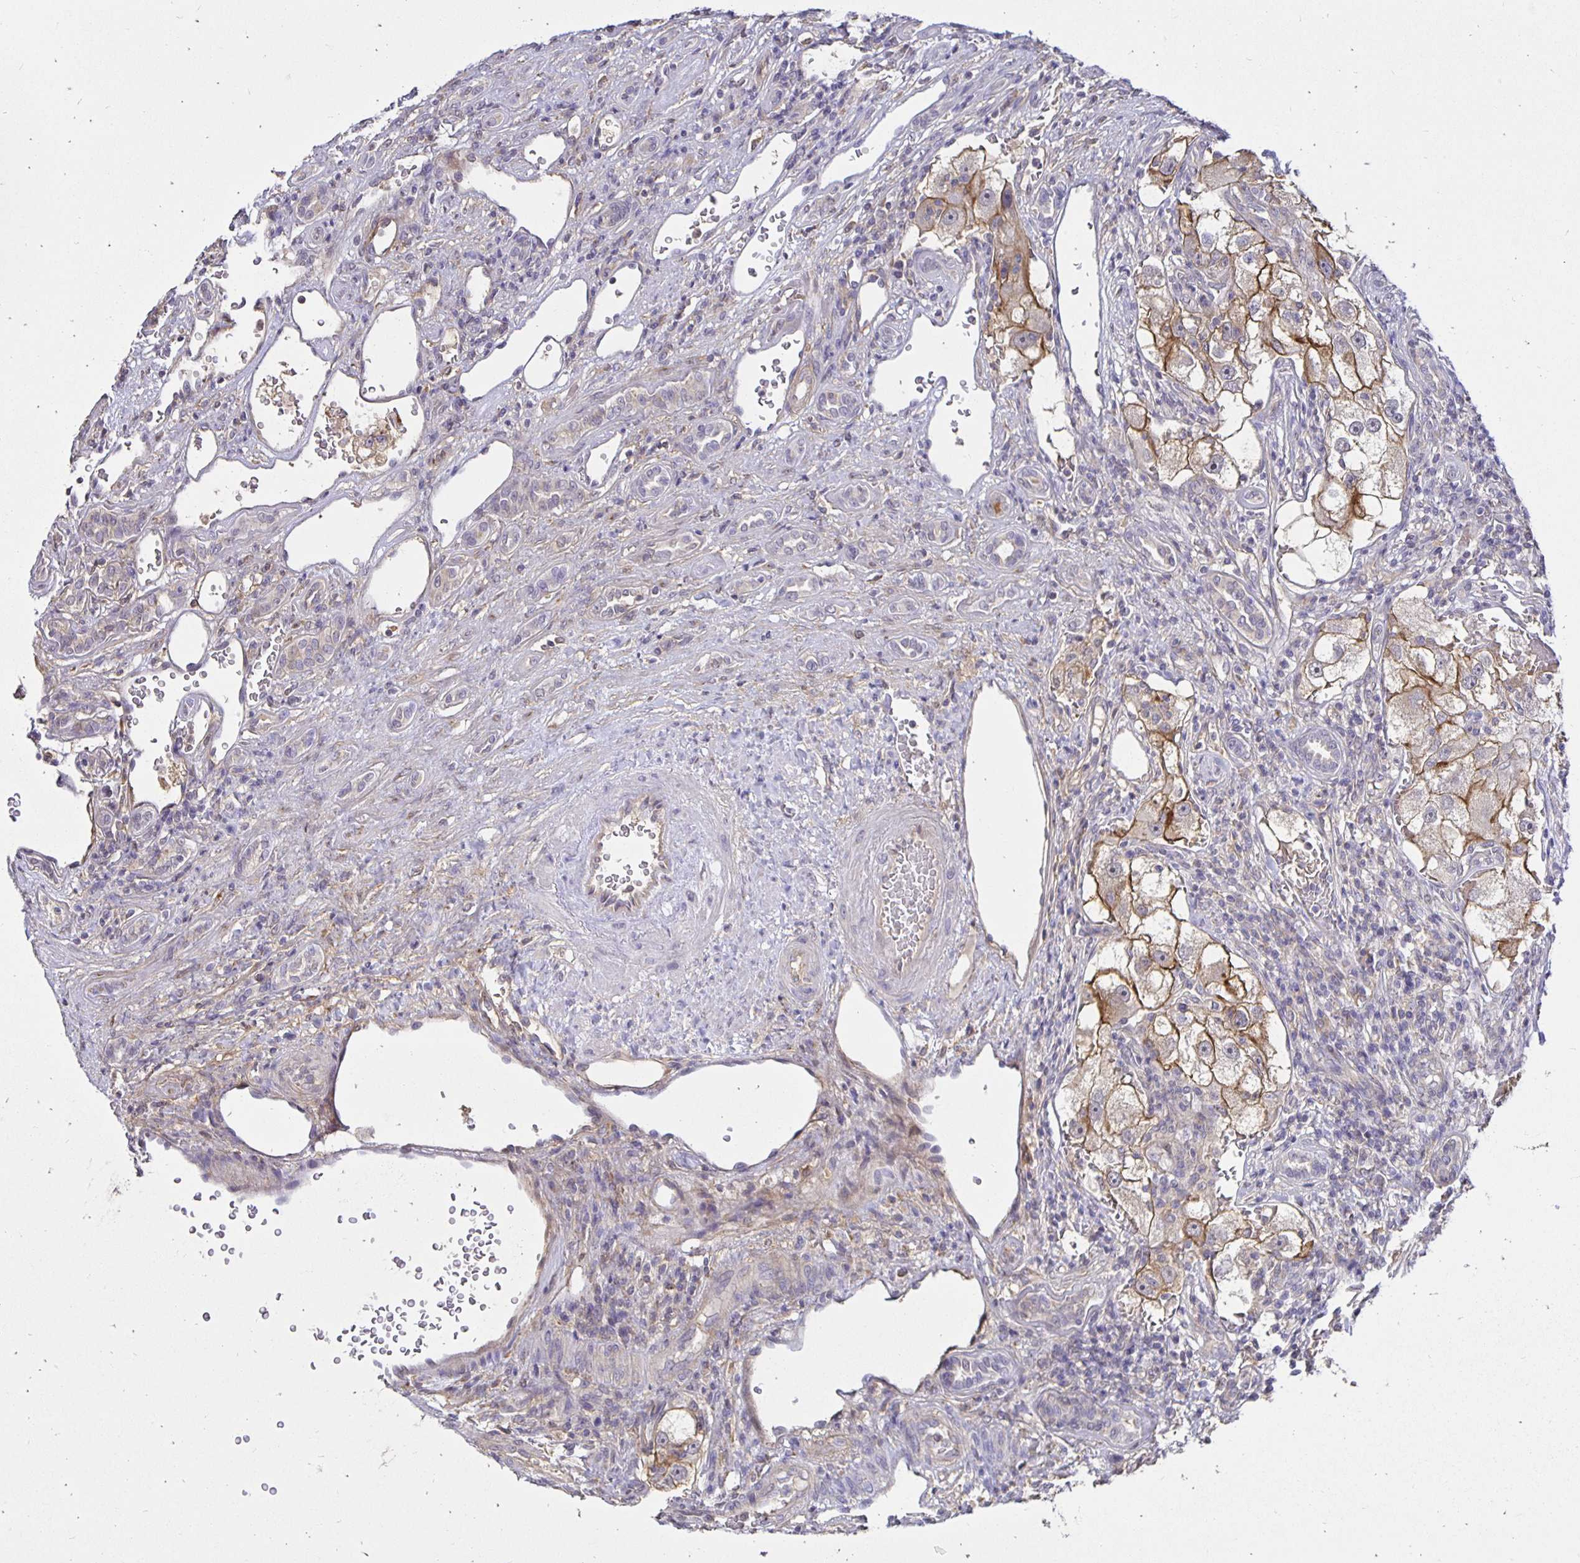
{"staining": {"intensity": "moderate", "quantity": "25%-75%", "location": "cytoplasmic/membranous"}, "tissue": "renal cancer", "cell_type": "Tumor cells", "image_type": "cancer", "snomed": [{"axis": "morphology", "description": "Adenocarcinoma, NOS"}, {"axis": "topography", "description": "Kidney"}], "caption": "Adenocarcinoma (renal) tissue shows moderate cytoplasmic/membranous expression in approximately 25%-75% of tumor cells (brown staining indicates protein expression, while blue staining denotes nuclei).", "gene": "PNPLA3", "patient": {"sex": "male", "age": 63}}